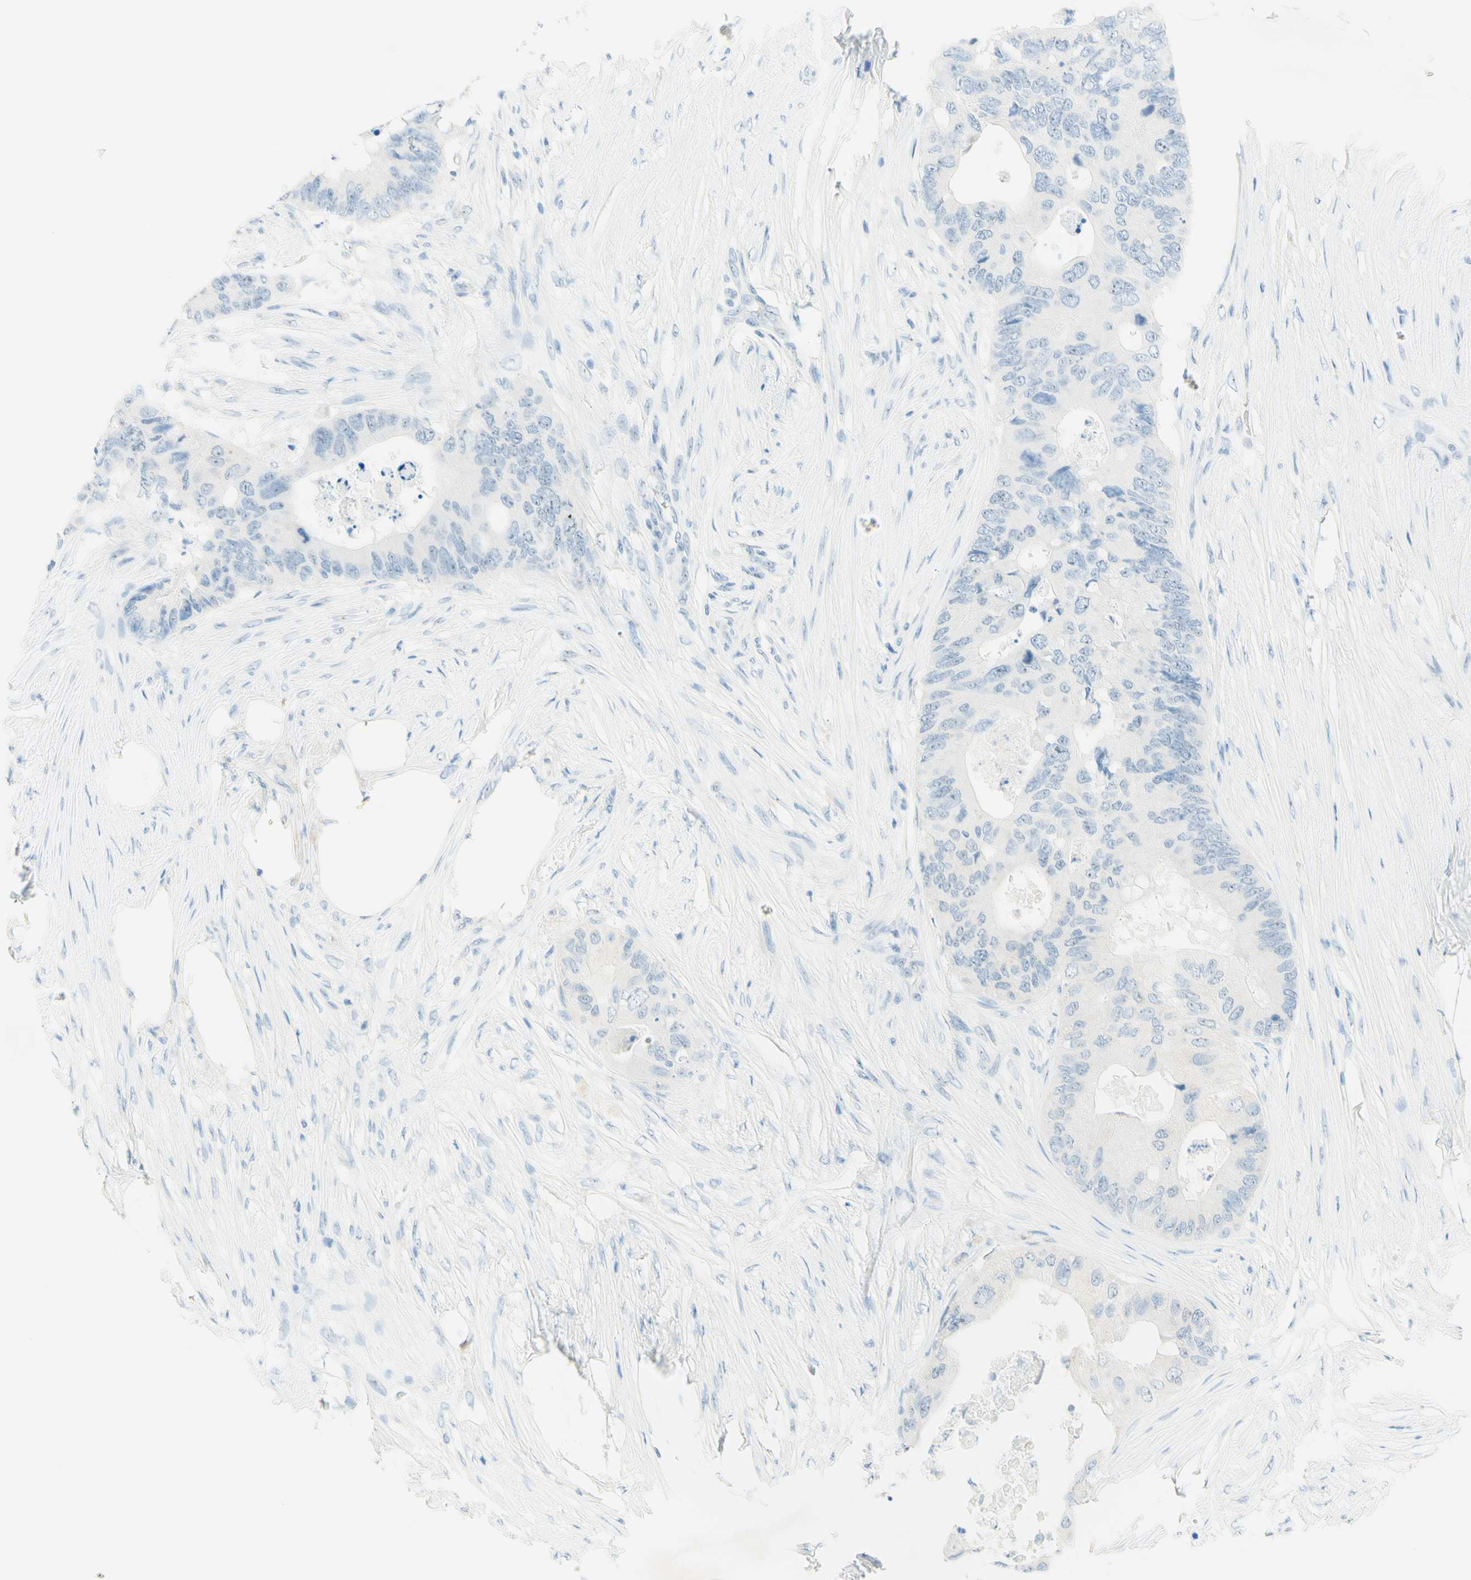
{"staining": {"intensity": "negative", "quantity": "none", "location": "none"}, "tissue": "colorectal cancer", "cell_type": "Tumor cells", "image_type": "cancer", "snomed": [{"axis": "morphology", "description": "Adenocarcinoma, NOS"}, {"axis": "topography", "description": "Colon"}], "caption": "IHC image of colorectal adenocarcinoma stained for a protein (brown), which exhibits no expression in tumor cells. Brightfield microscopy of immunohistochemistry stained with DAB (brown) and hematoxylin (blue), captured at high magnification.", "gene": "FMR1NB", "patient": {"sex": "male", "age": 71}}